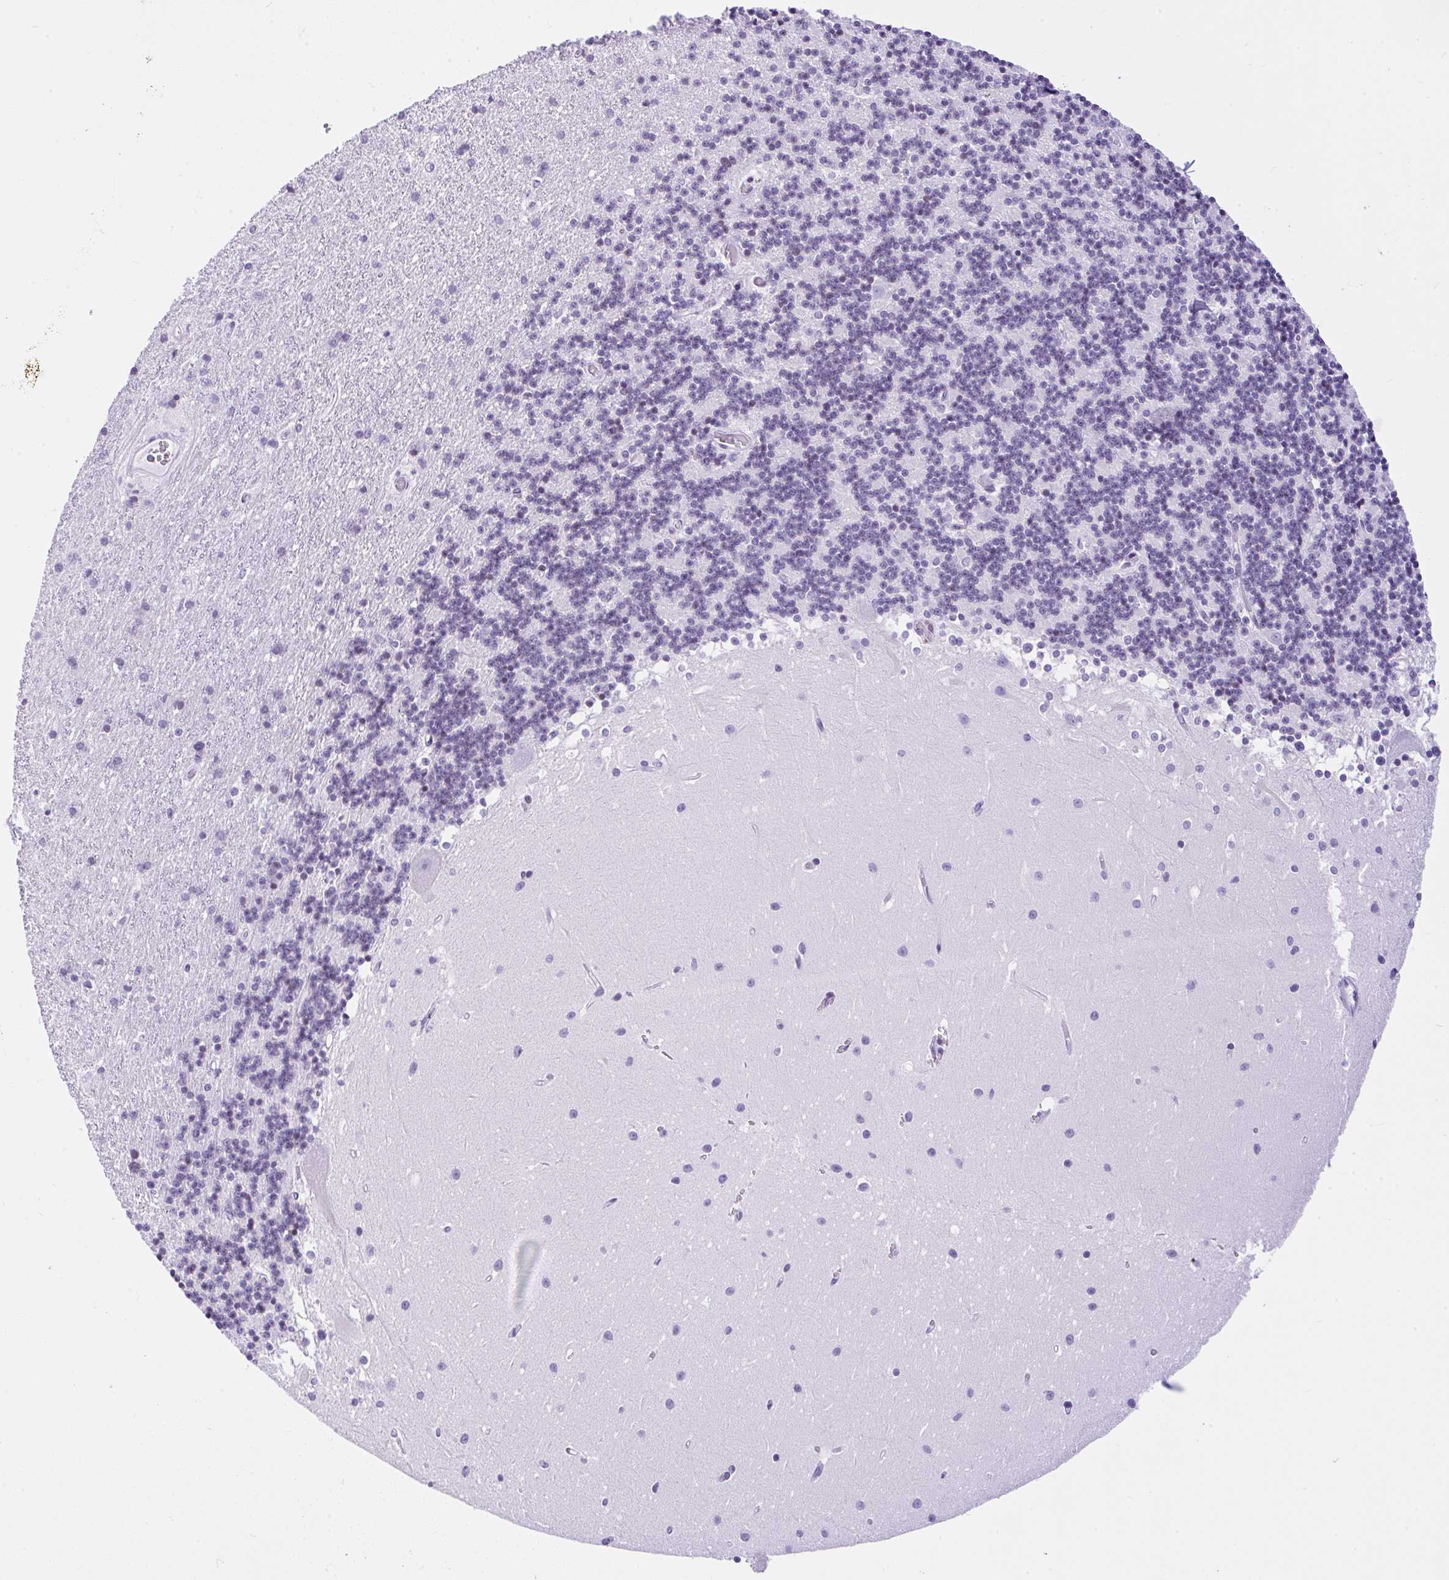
{"staining": {"intensity": "negative", "quantity": "none", "location": "none"}, "tissue": "cerebellum", "cell_type": "Cells in granular layer", "image_type": "normal", "snomed": [{"axis": "morphology", "description": "Normal tissue, NOS"}, {"axis": "topography", "description": "Cerebellum"}], "caption": "IHC of benign human cerebellum reveals no positivity in cells in granular layer.", "gene": "KRT27", "patient": {"sex": "male", "age": 54}}